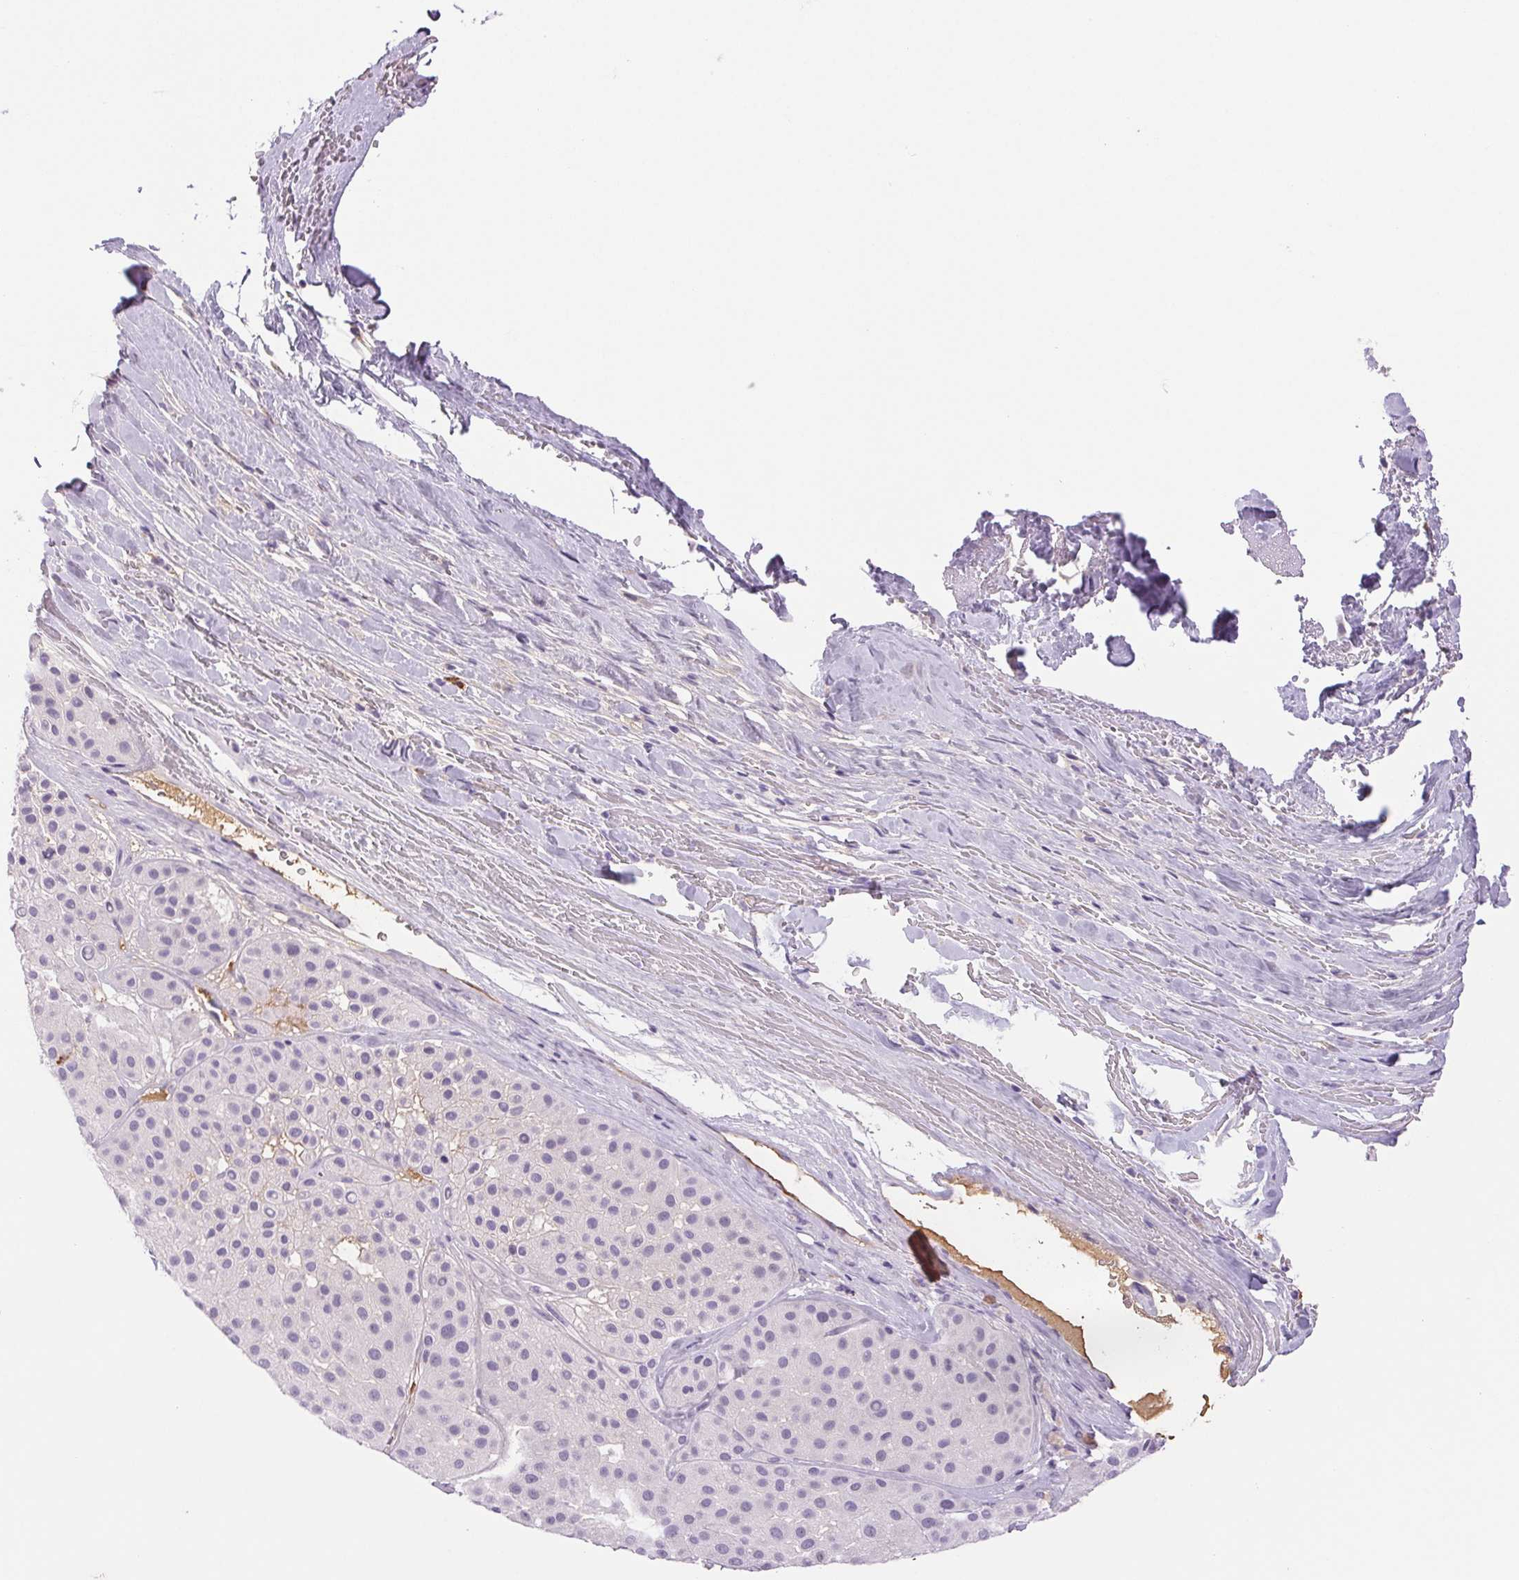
{"staining": {"intensity": "negative", "quantity": "none", "location": "none"}, "tissue": "melanoma", "cell_type": "Tumor cells", "image_type": "cancer", "snomed": [{"axis": "morphology", "description": "Malignant melanoma, Metastatic site"}, {"axis": "topography", "description": "Smooth muscle"}], "caption": "A photomicrograph of human melanoma is negative for staining in tumor cells.", "gene": "IFIT1B", "patient": {"sex": "male", "age": 41}}